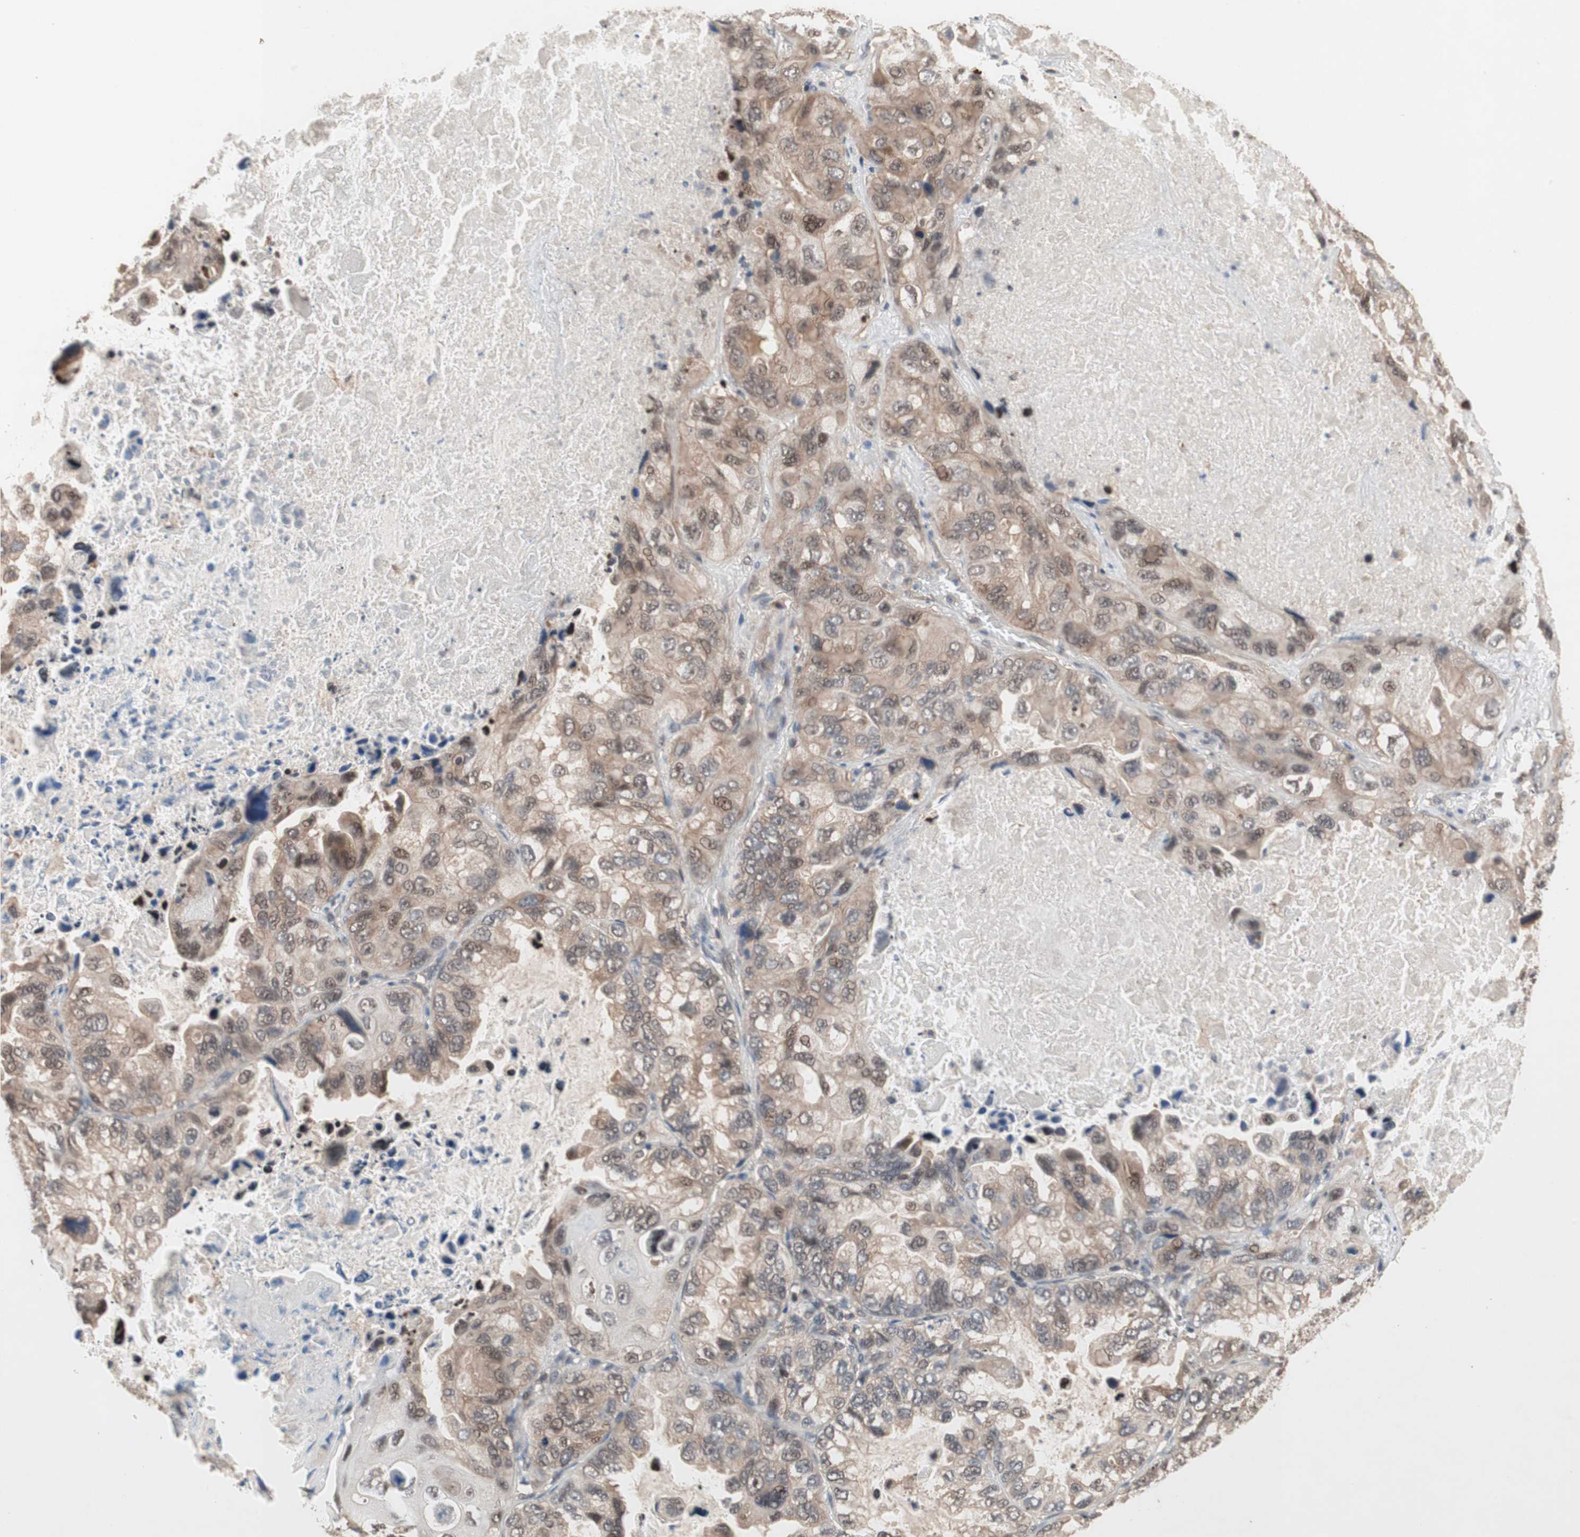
{"staining": {"intensity": "moderate", "quantity": ">75%", "location": "cytoplasmic/membranous,nuclear"}, "tissue": "lung cancer", "cell_type": "Tumor cells", "image_type": "cancer", "snomed": [{"axis": "morphology", "description": "Squamous cell carcinoma, NOS"}, {"axis": "topography", "description": "Lung"}], "caption": "Immunohistochemical staining of human lung squamous cell carcinoma displays medium levels of moderate cytoplasmic/membranous and nuclear protein expression in approximately >75% of tumor cells.", "gene": "GART", "patient": {"sex": "female", "age": 73}}